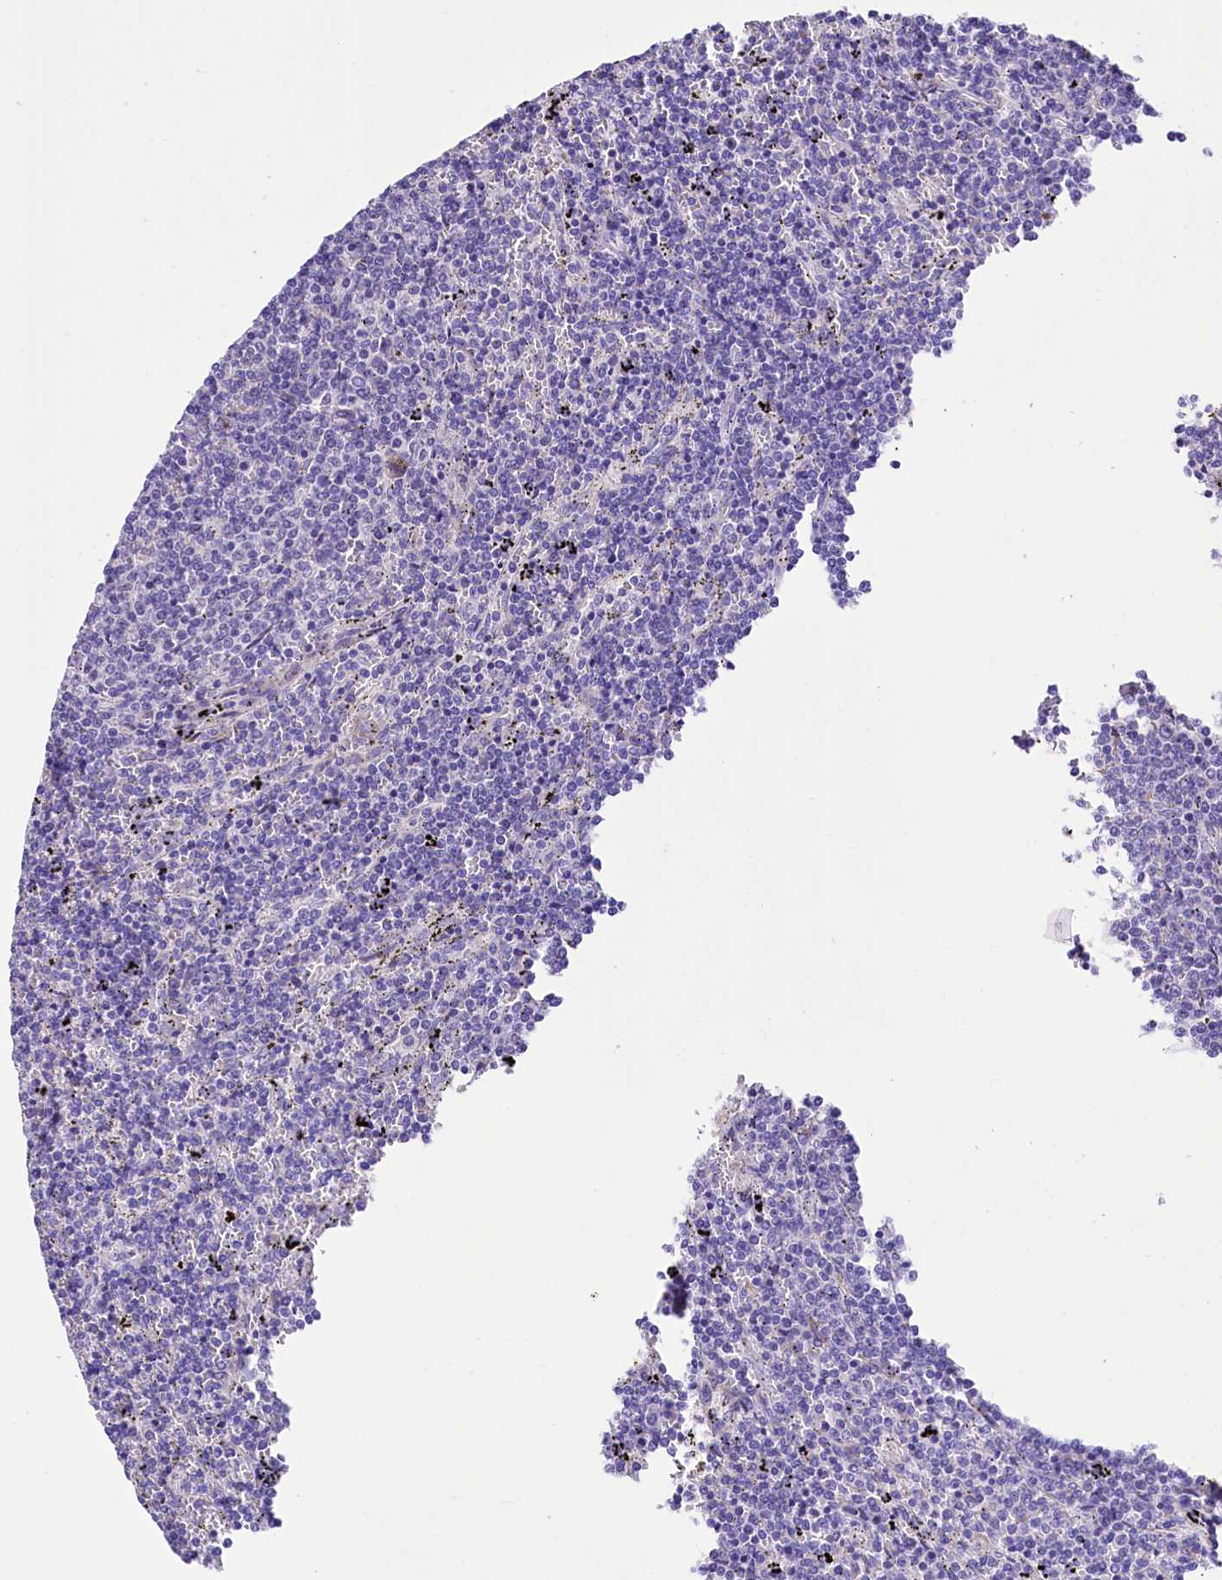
{"staining": {"intensity": "negative", "quantity": "none", "location": "none"}, "tissue": "lymphoma", "cell_type": "Tumor cells", "image_type": "cancer", "snomed": [{"axis": "morphology", "description": "Malignant lymphoma, non-Hodgkin's type, Low grade"}, {"axis": "topography", "description": "Spleen"}], "caption": "High power microscopy image of an immunohistochemistry histopathology image of lymphoma, revealing no significant positivity in tumor cells.", "gene": "A2ML1", "patient": {"sex": "female", "age": 50}}